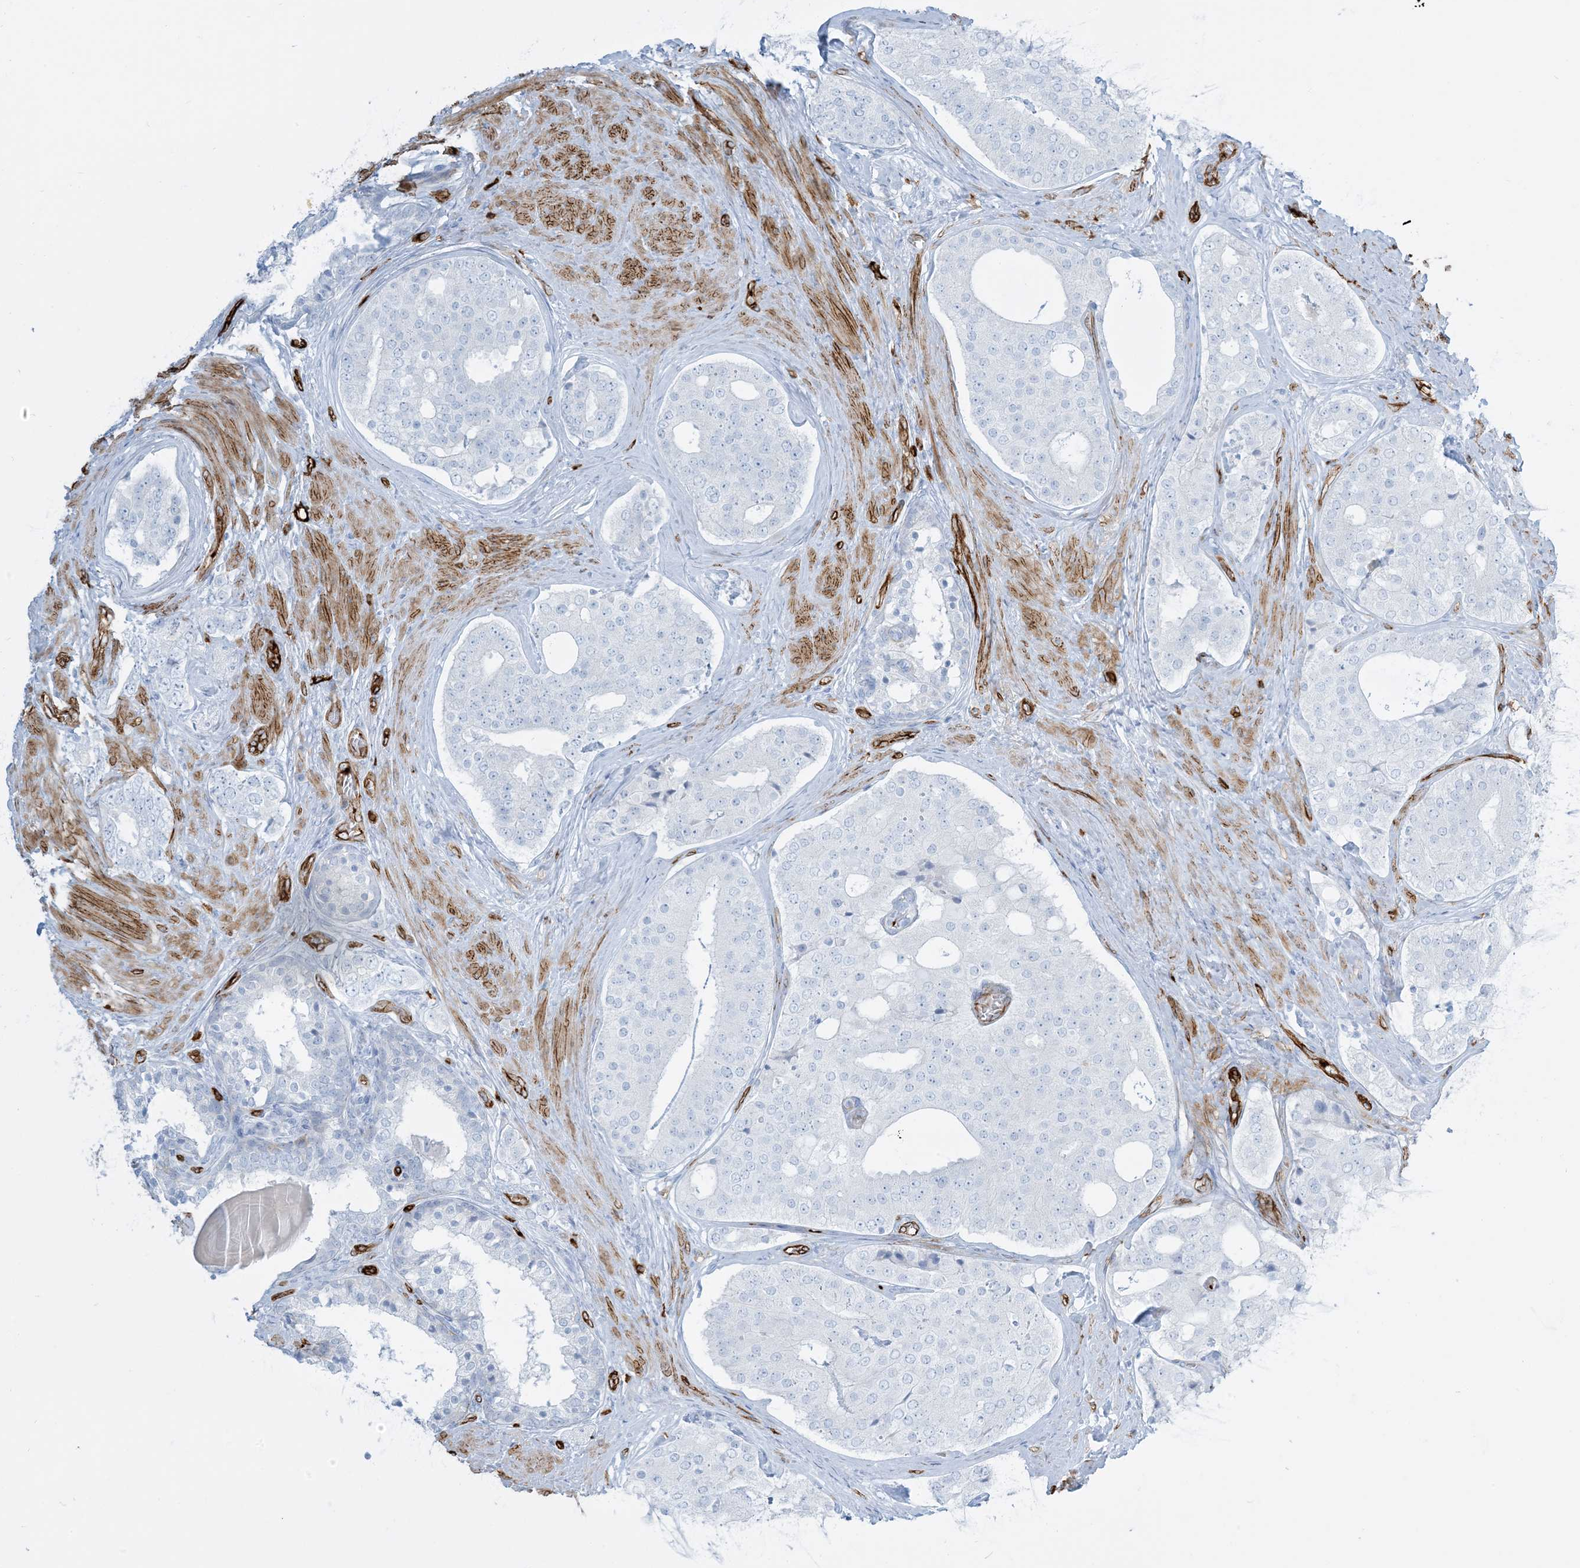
{"staining": {"intensity": "negative", "quantity": "none", "location": "none"}, "tissue": "prostate cancer", "cell_type": "Tumor cells", "image_type": "cancer", "snomed": [{"axis": "morphology", "description": "Adenocarcinoma, High grade"}, {"axis": "topography", "description": "Prostate"}], "caption": "This is a image of immunohistochemistry (IHC) staining of high-grade adenocarcinoma (prostate), which shows no staining in tumor cells.", "gene": "EPS8L3", "patient": {"sex": "male", "age": 56}}